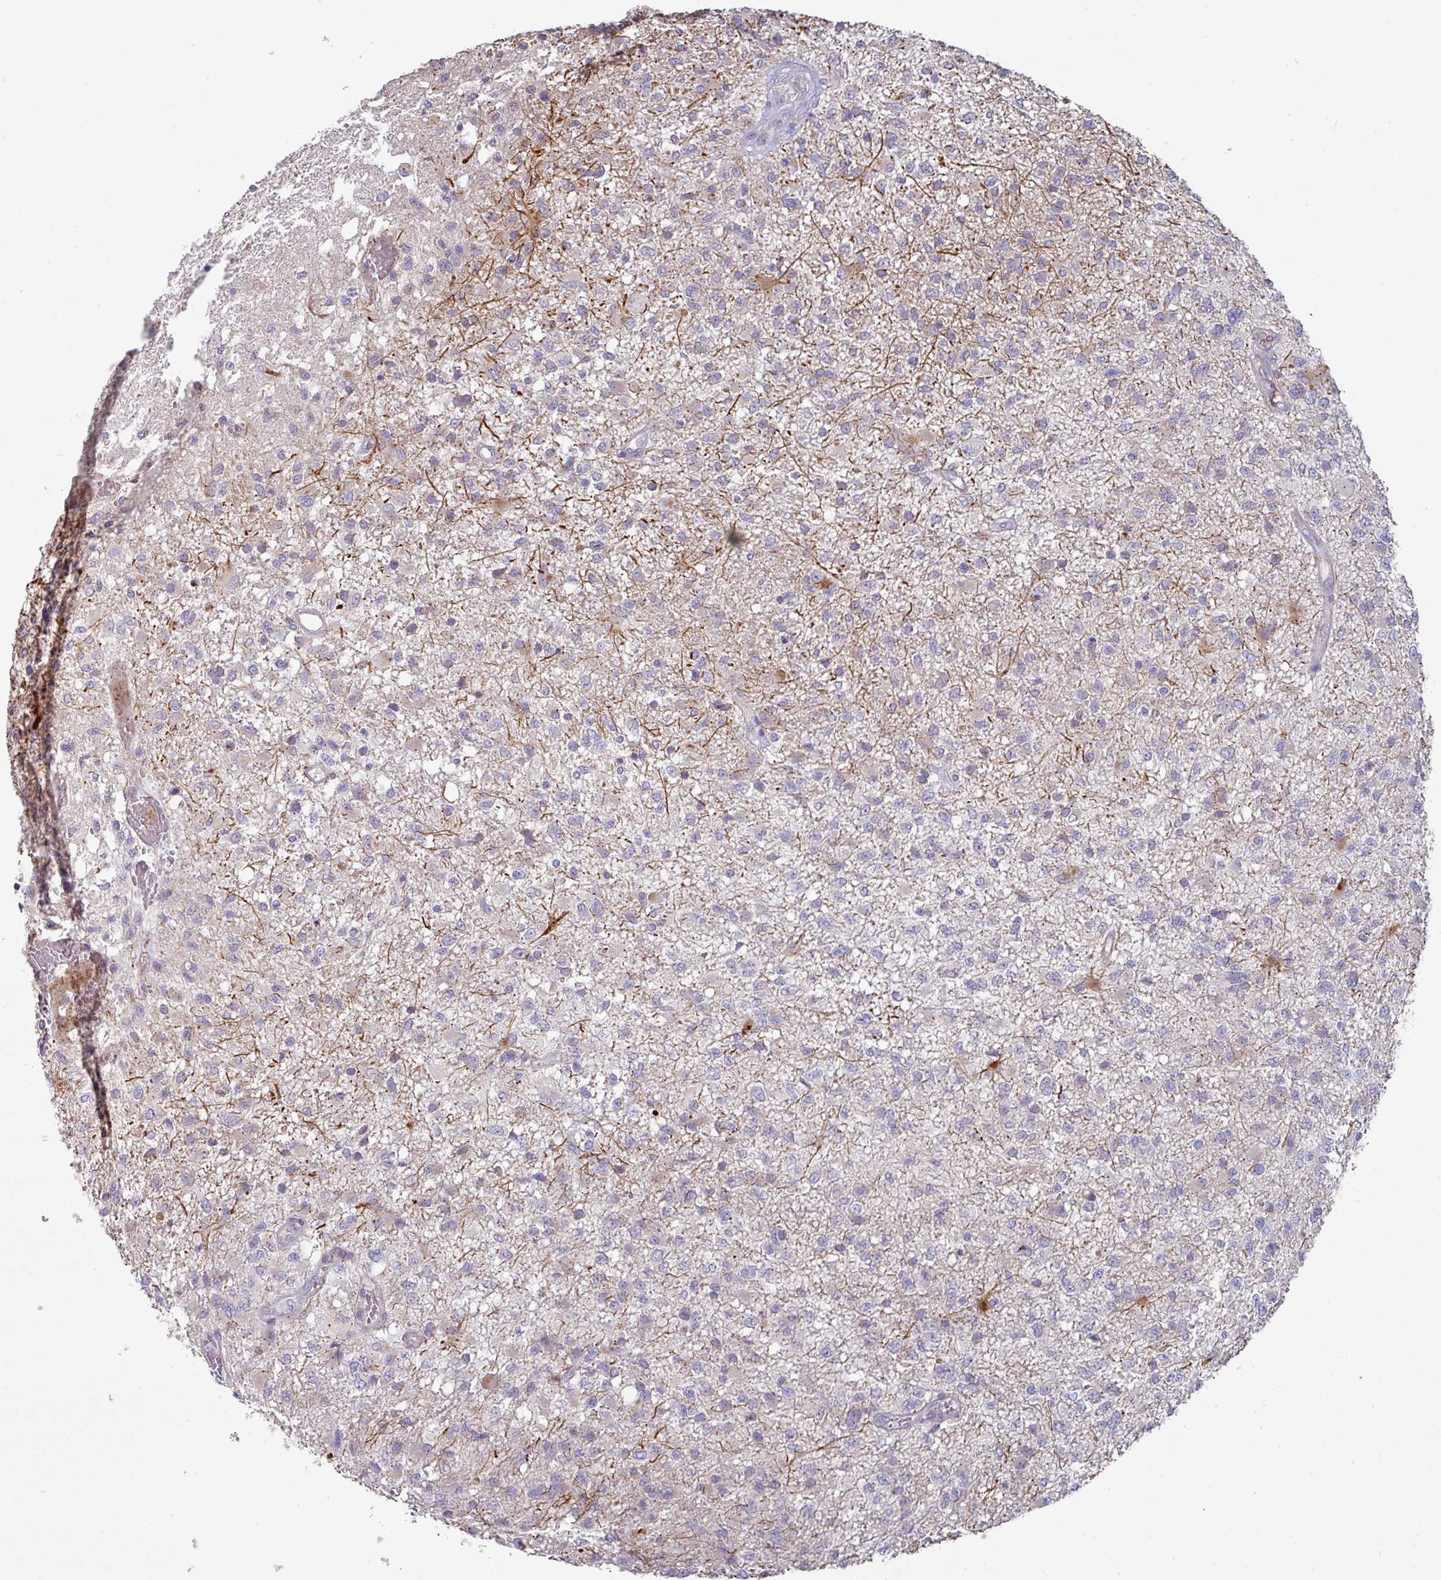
{"staining": {"intensity": "negative", "quantity": "none", "location": "none"}, "tissue": "glioma", "cell_type": "Tumor cells", "image_type": "cancer", "snomed": [{"axis": "morphology", "description": "Glioma, malignant, High grade"}, {"axis": "topography", "description": "Brain"}], "caption": "This is an immunohistochemistry histopathology image of human glioma. There is no expression in tumor cells.", "gene": "IL4R", "patient": {"sex": "female", "age": 74}}